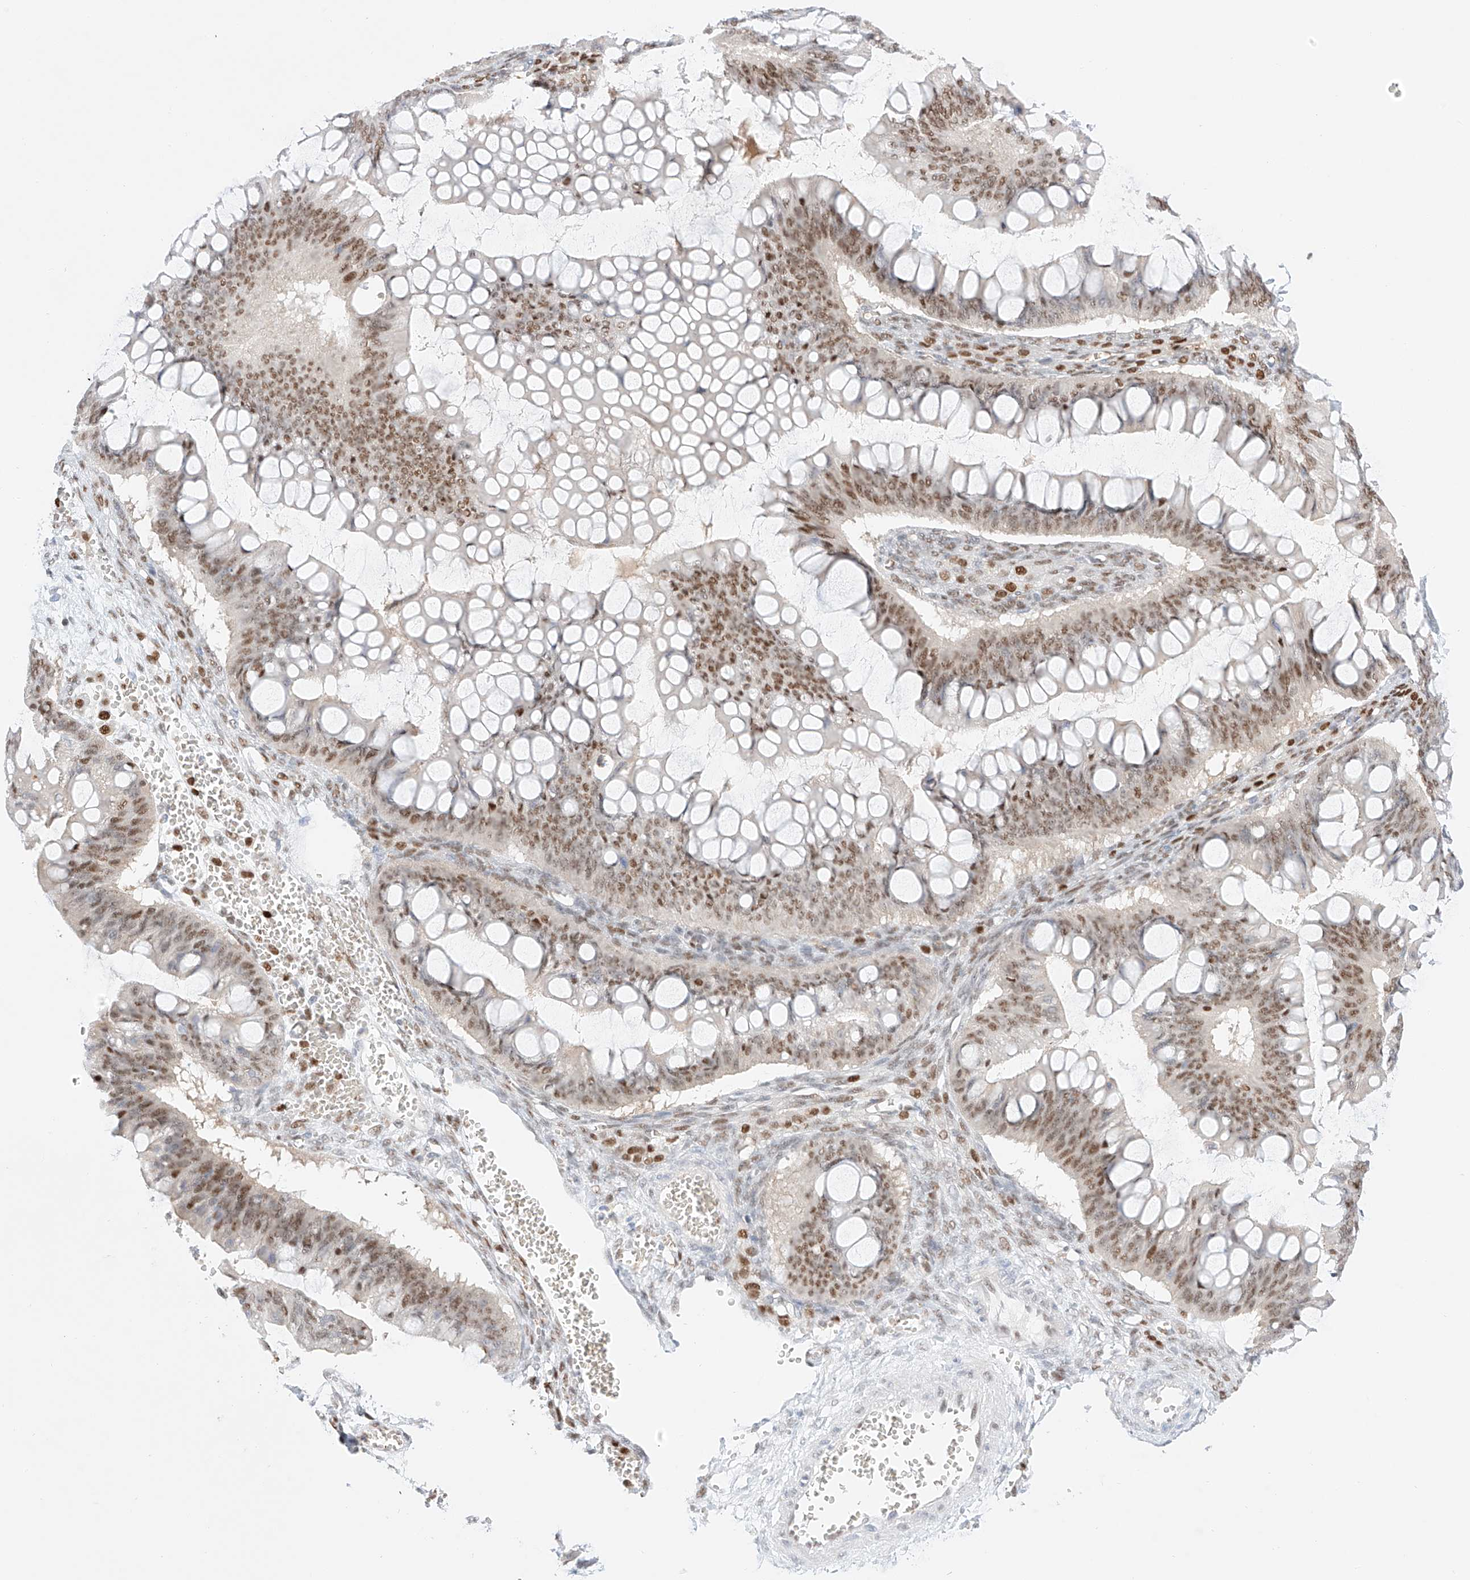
{"staining": {"intensity": "moderate", "quantity": ">75%", "location": "nuclear"}, "tissue": "ovarian cancer", "cell_type": "Tumor cells", "image_type": "cancer", "snomed": [{"axis": "morphology", "description": "Cystadenocarcinoma, mucinous, NOS"}, {"axis": "topography", "description": "Ovary"}], "caption": "DAB (3,3'-diaminobenzidine) immunohistochemical staining of human ovarian cancer shows moderate nuclear protein staining in about >75% of tumor cells.", "gene": "APIP", "patient": {"sex": "female", "age": 73}}